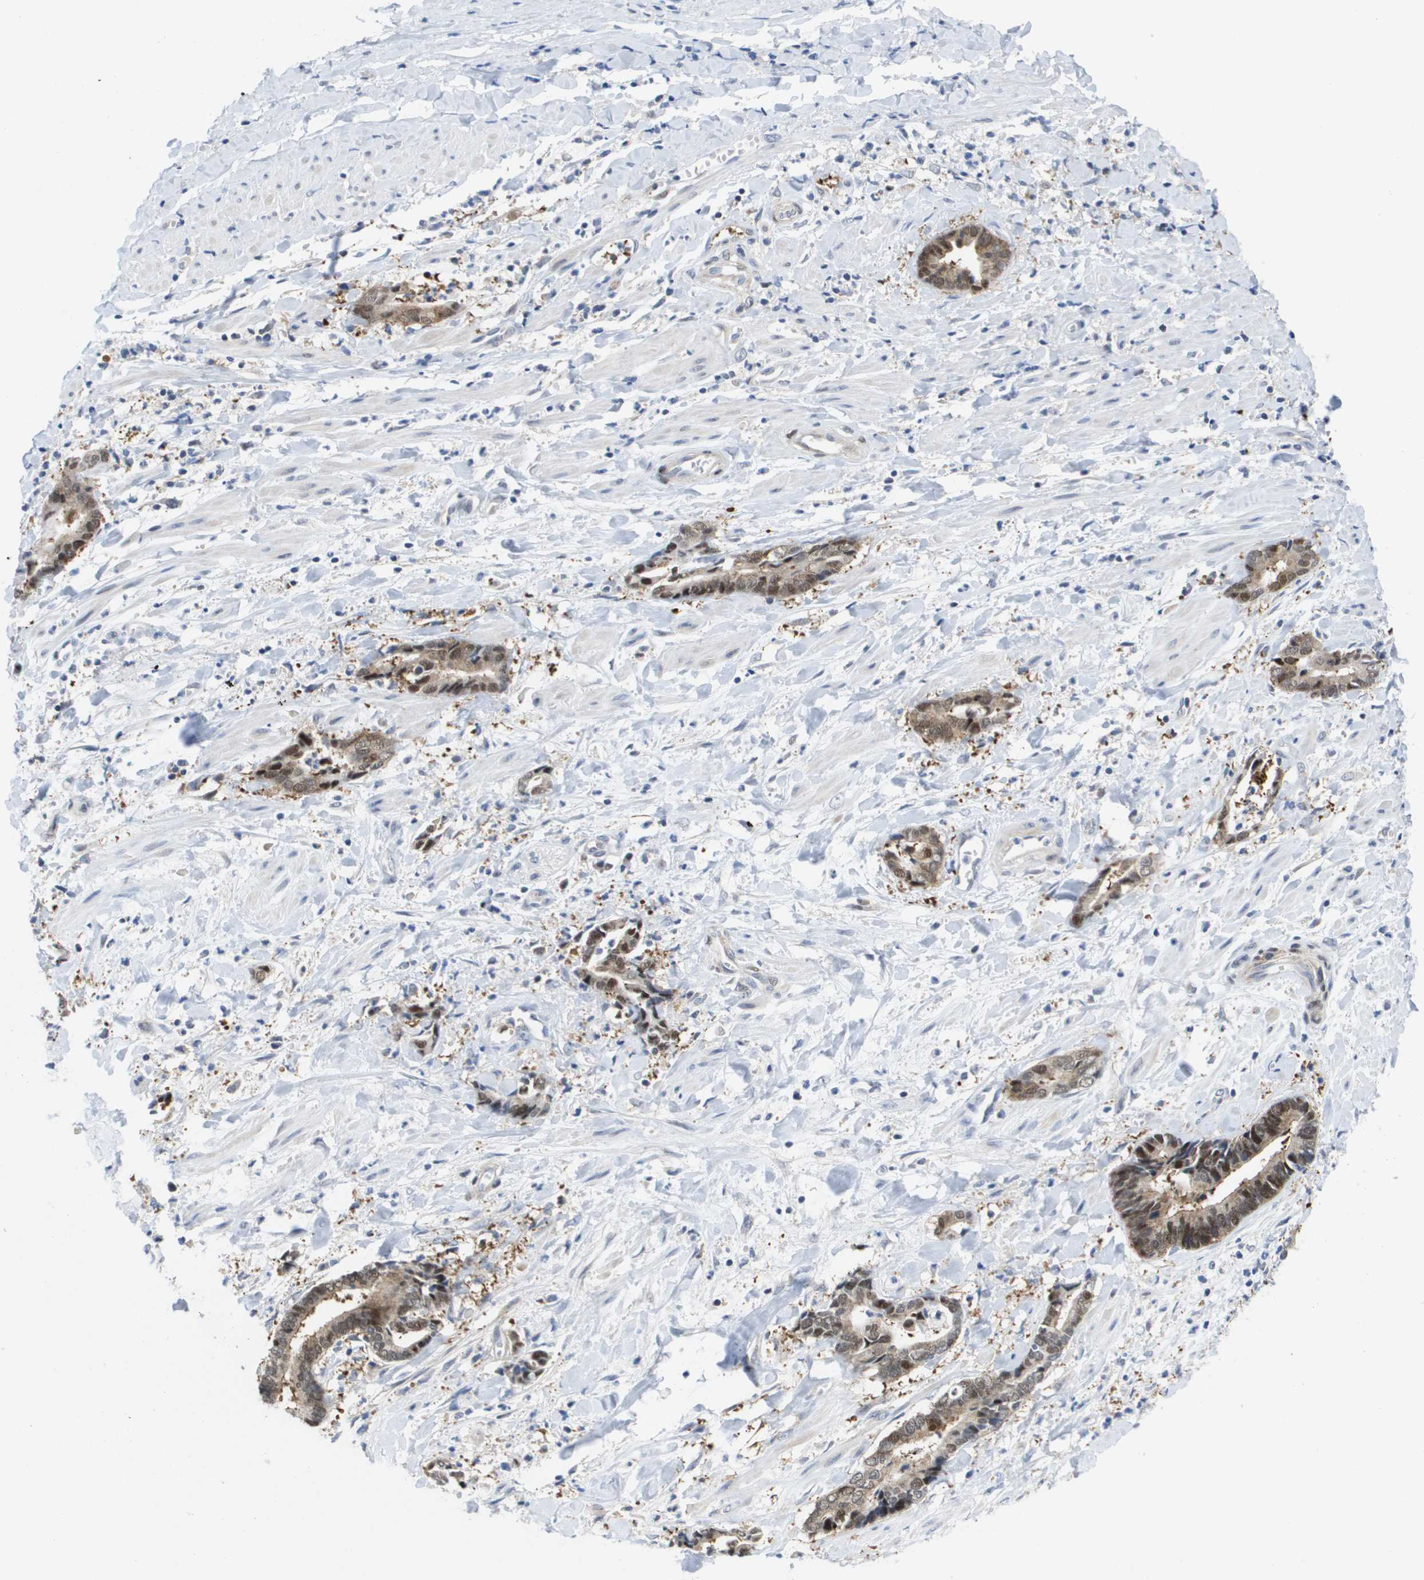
{"staining": {"intensity": "moderate", "quantity": ">75%", "location": "cytoplasmic/membranous,nuclear"}, "tissue": "cervical cancer", "cell_type": "Tumor cells", "image_type": "cancer", "snomed": [{"axis": "morphology", "description": "Adenocarcinoma, NOS"}, {"axis": "topography", "description": "Cervix"}], "caption": "IHC of cervical cancer shows medium levels of moderate cytoplasmic/membranous and nuclear positivity in approximately >75% of tumor cells. (DAB = brown stain, brightfield microscopy at high magnification).", "gene": "FKBP4", "patient": {"sex": "female", "age": 44}}